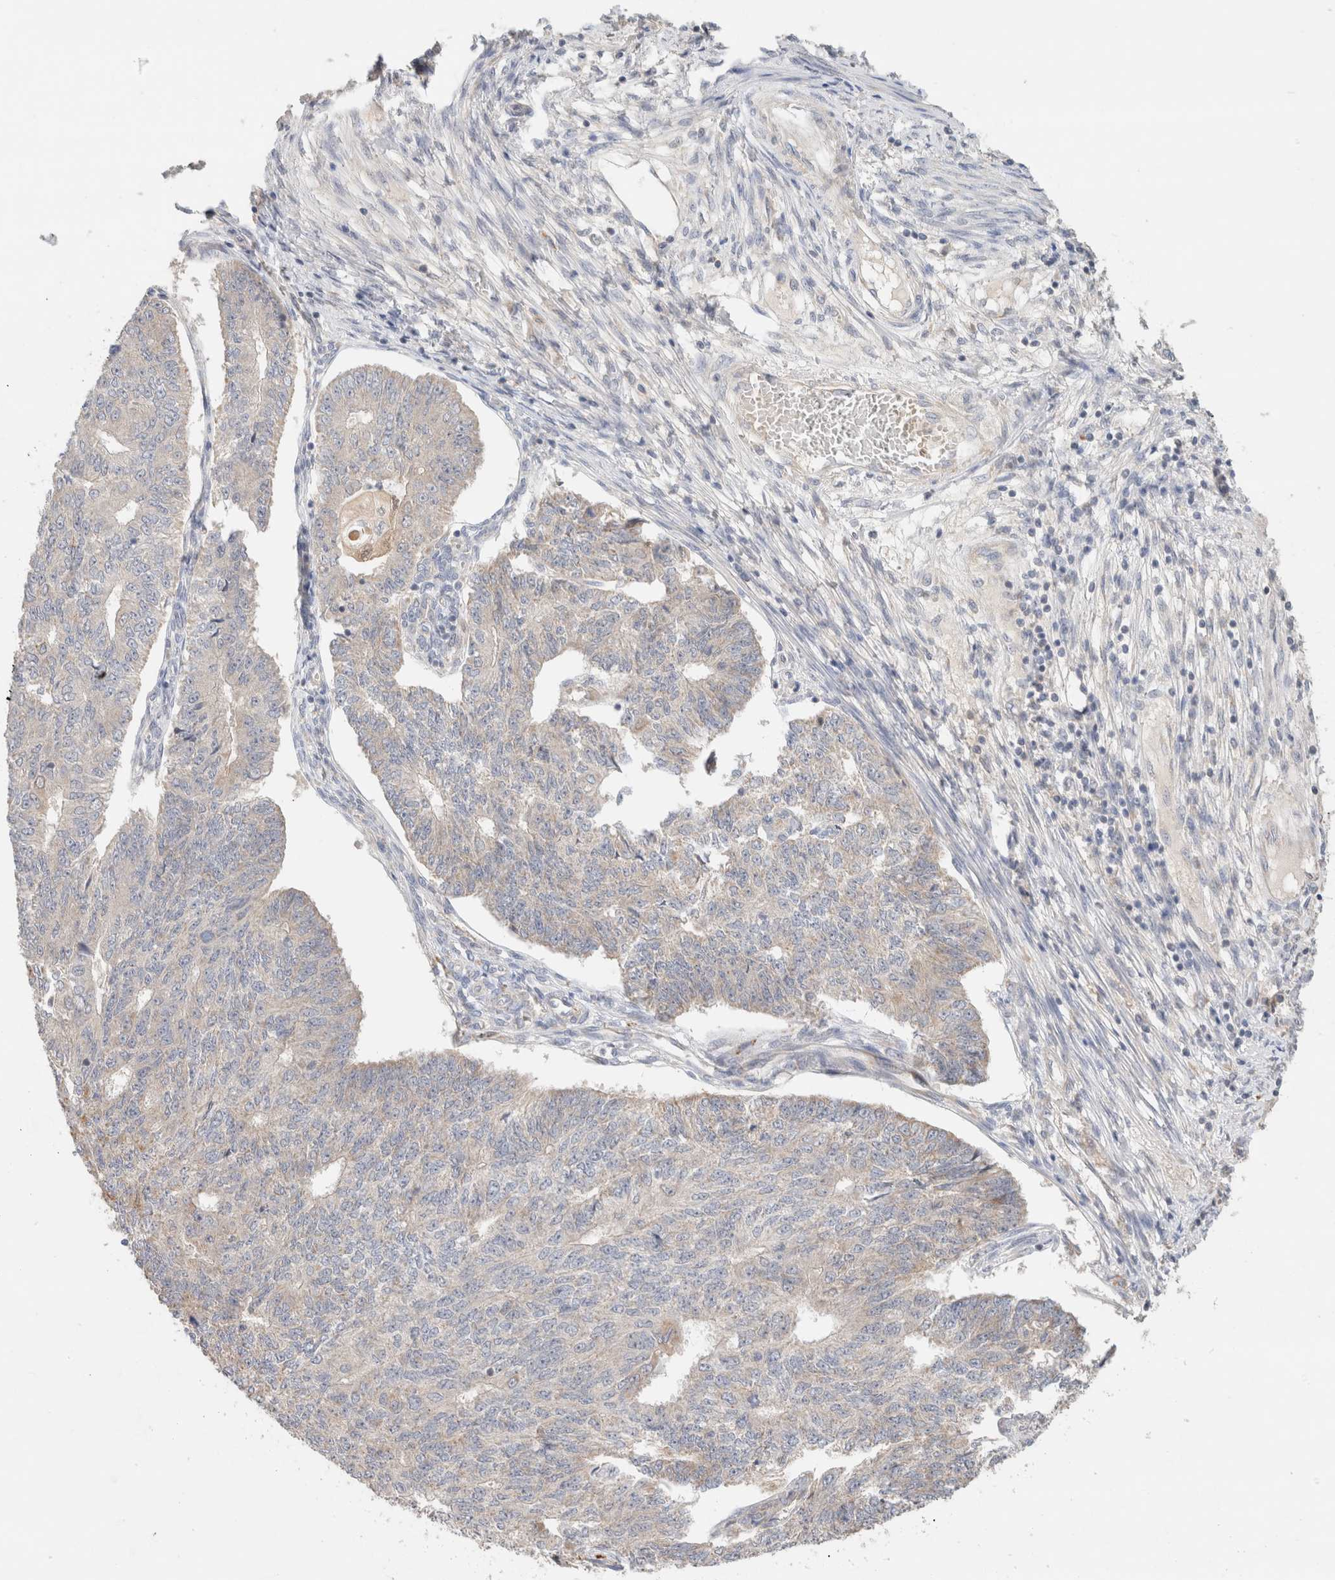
{"staining": {"intensity": "weak", "quantity": "<25%", "location": "cytoplasmic/membranous"}, "tissue": "endometrial cancer", "cell_type": "Tumor cells", "image_type": "cancer", "snomed": [{"axis": "morphology", "description": "Adenocarcinoma, NOS"}, {"axis": "topography", "description": "Endometrium"}], "caption": "IHC micrograph of neoplastic tissue: endometrial adenocarcinoma stained with DAB reveals no significant protein expression in tumor cells.", "gene": "CA13", "patient": {"sex": "female", "age": 32}}